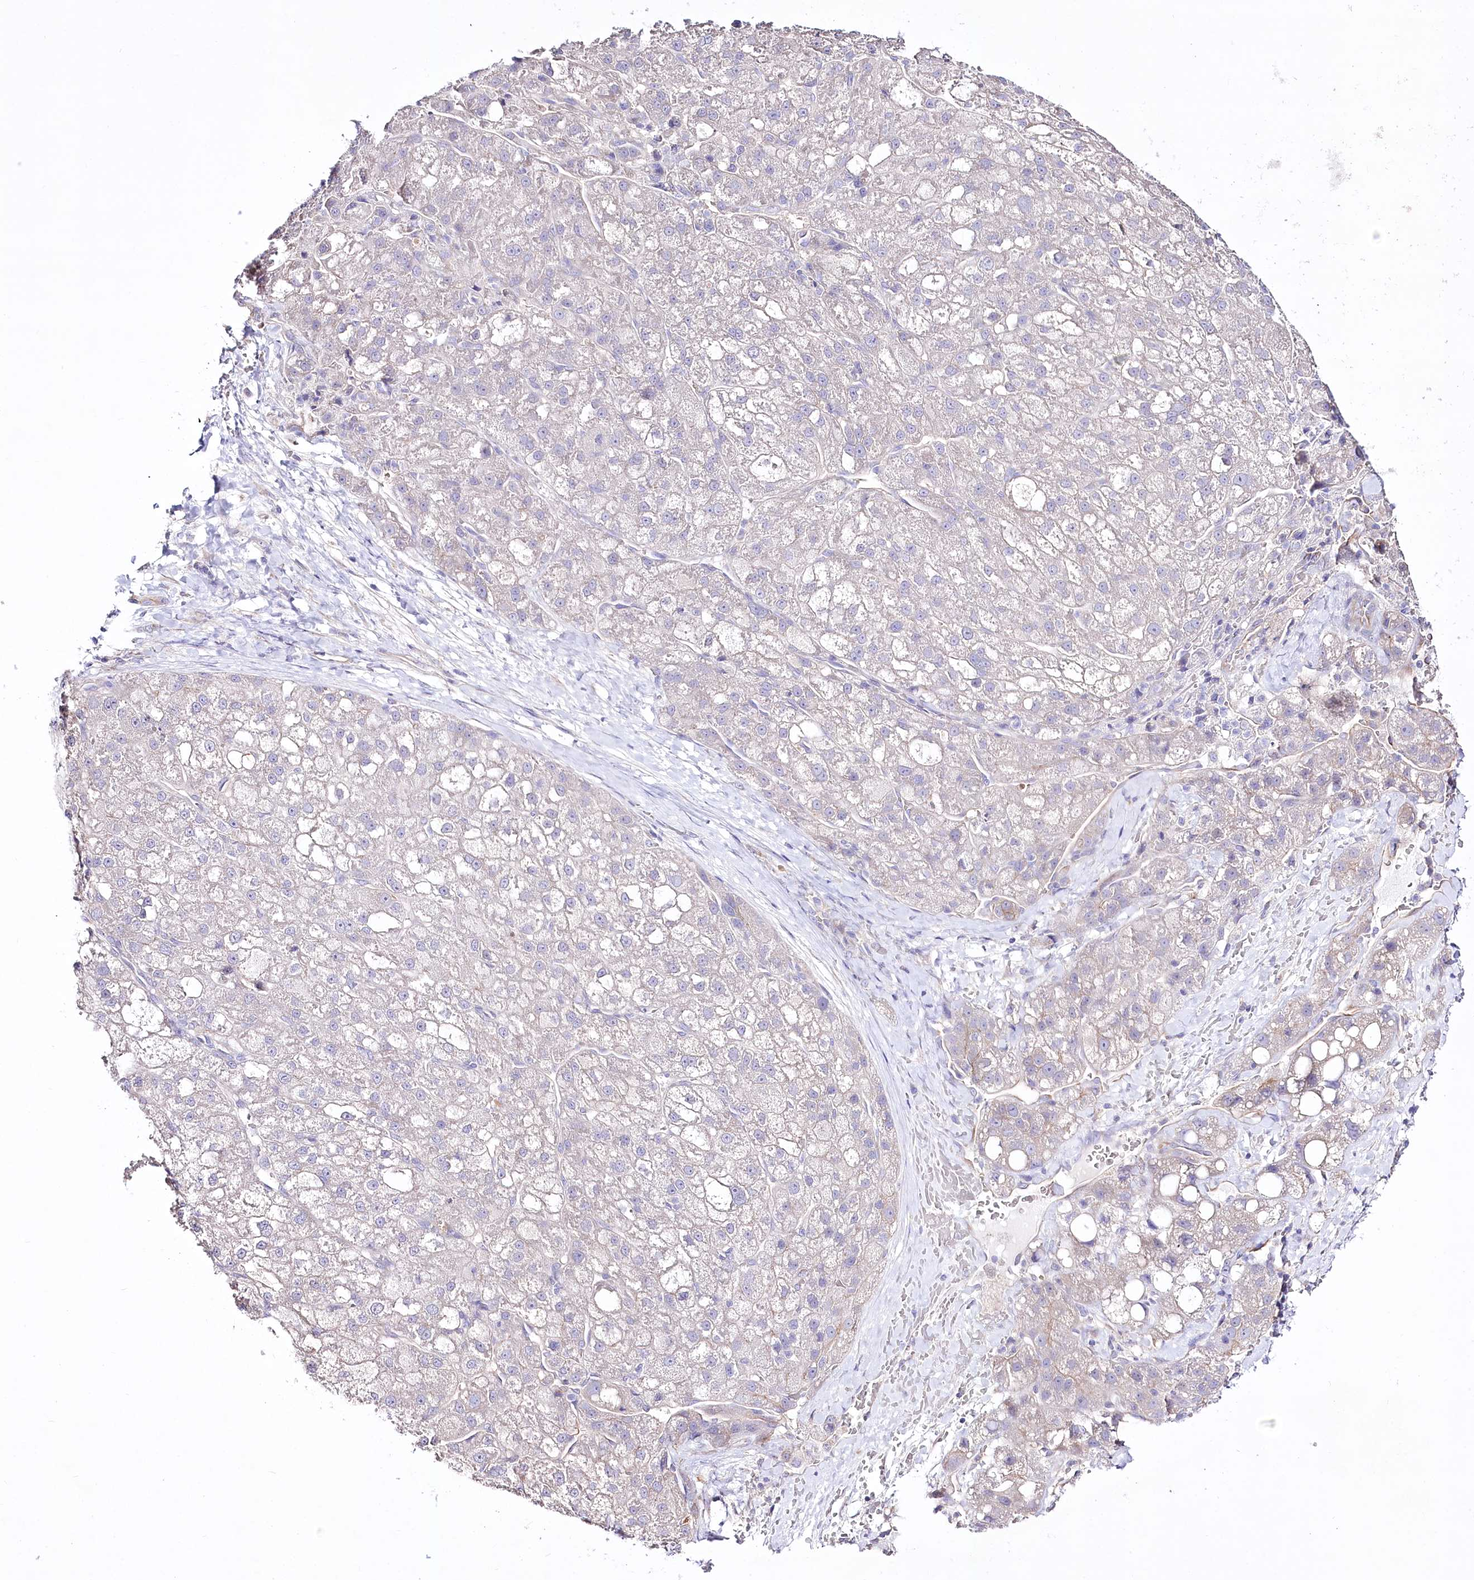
{"staining": {"intensity": "negative", "quantity": "none", "location": "none"}, "tissue": "liver cancer", "cell_type": "Tumor cells", "image_type": "cancer", "snomed": [{"axis": "morphology", "description": "Normal tissue, NOS"}, {"axis": "morphology", "description": "Carcinoma, Hepatocellular, NOS"}, {"axis": "topography", "description": "Liver"}], "caption": "This is a micrograph of immunohistochemistry (IHC) staining of hepatocellular carcinoma (liver), which shows no expression in tumor cells. (Stains: DAB (3,3'-diaminobenzidine) immunohistochemistry (IHC) with hematoxylin counter stain, Microscopy: brightfield microscopy at high magnification).", "gene": "LRRC34", "patient": {"sex": "male", "age": 57}}